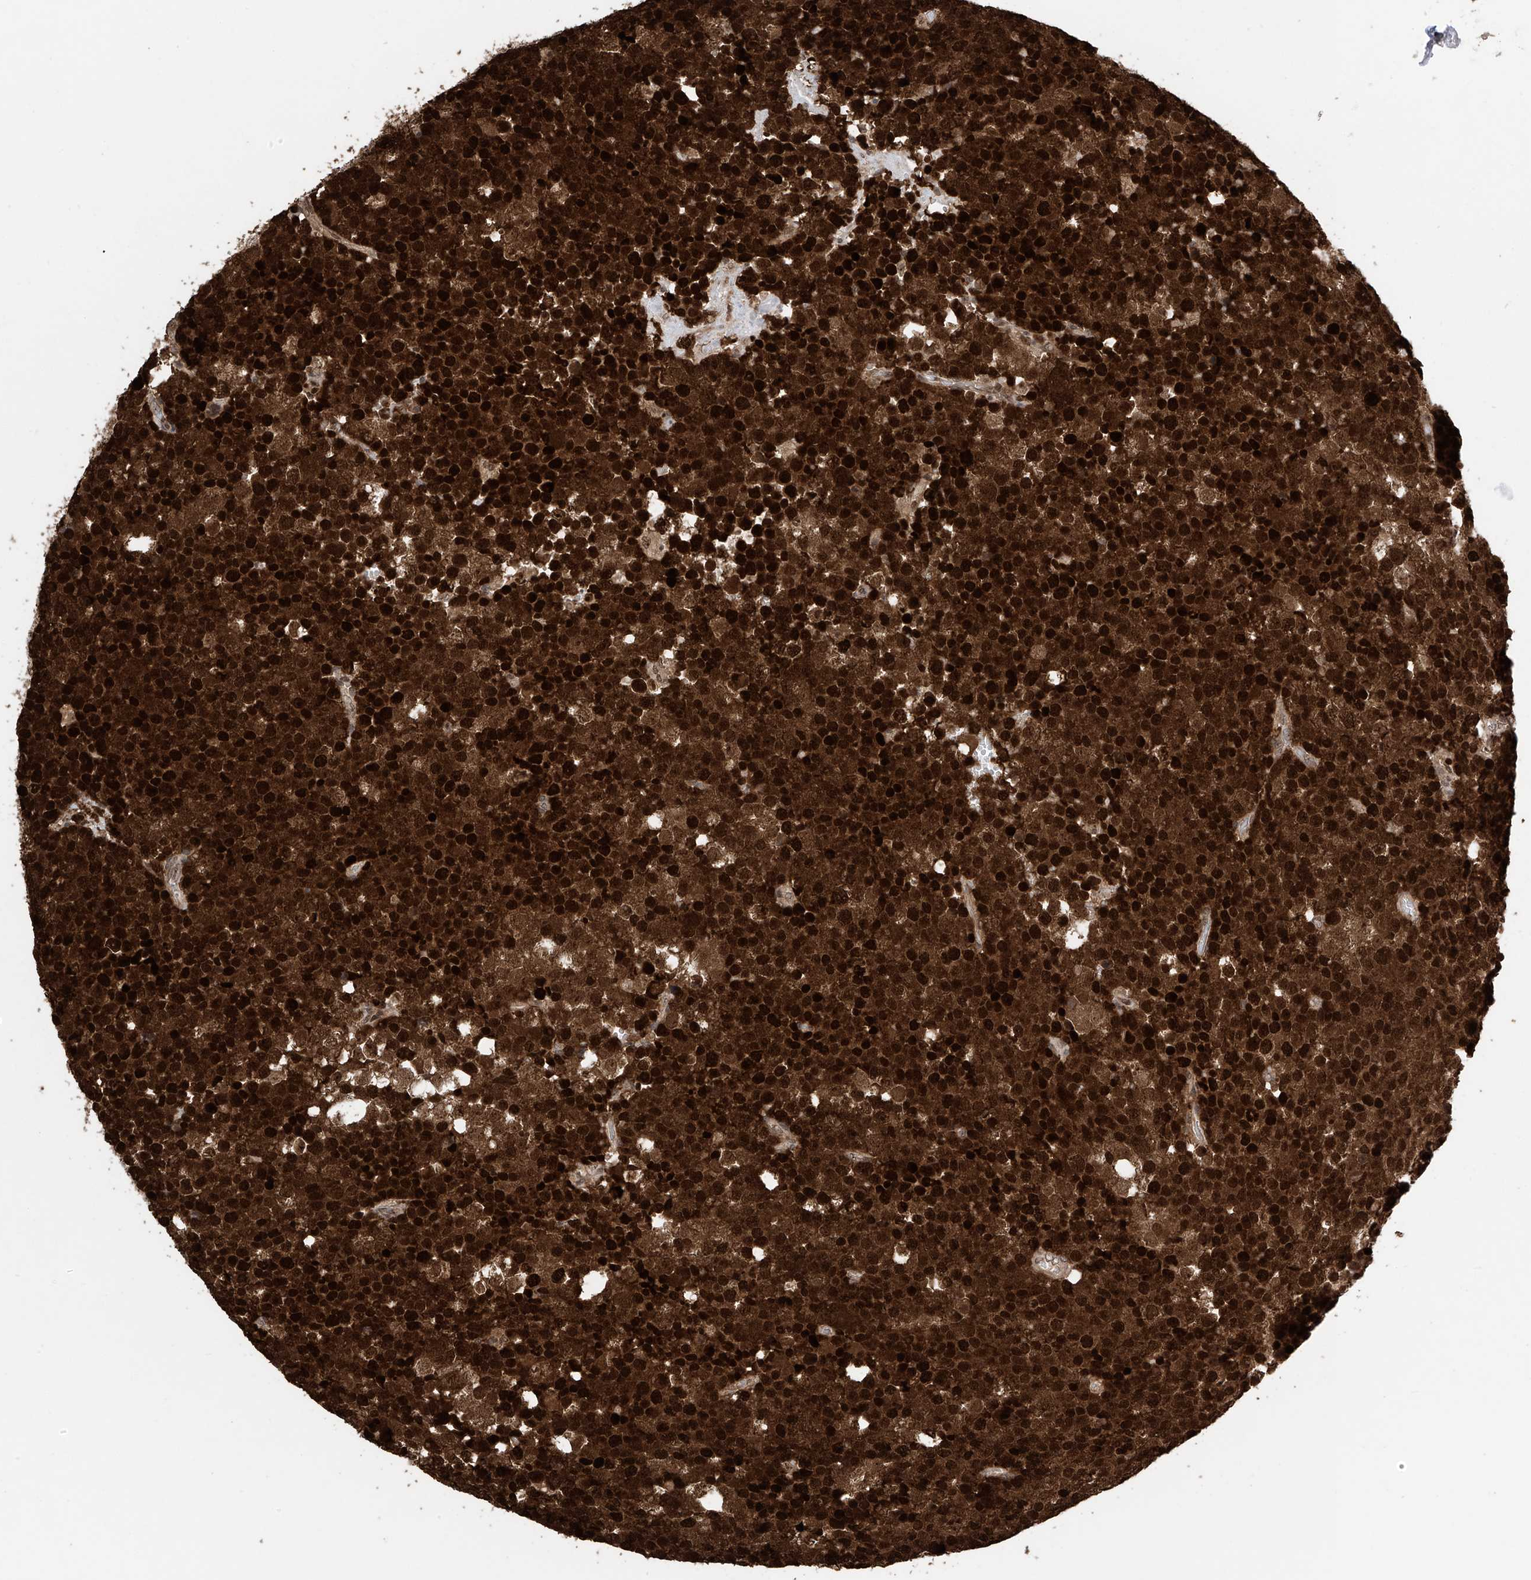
{"staining": {"intensity": "strong", "quantity": ">75%", "location": "cytoplasmic/membranous,nuclear"}, "tissue": "testis cancer", "cell_type": "Tumor cells", "image_type": "cancer", "snomed": [{"axis": "morphology", "description": "Seminoma, NOS"}, {"axis": "topography", "description": "Testis"}], "caption": "This image demonstrates testis cancer (seminoma) stained with IHC to label a protein in brown. The cytoplasmic/membranous and nuclear of tumor cells show strong positivity for the protein. Nuclei are counter-stained blue.", "gene": "DNAJC9", "patient": {"sex": "male", "age": 71}}